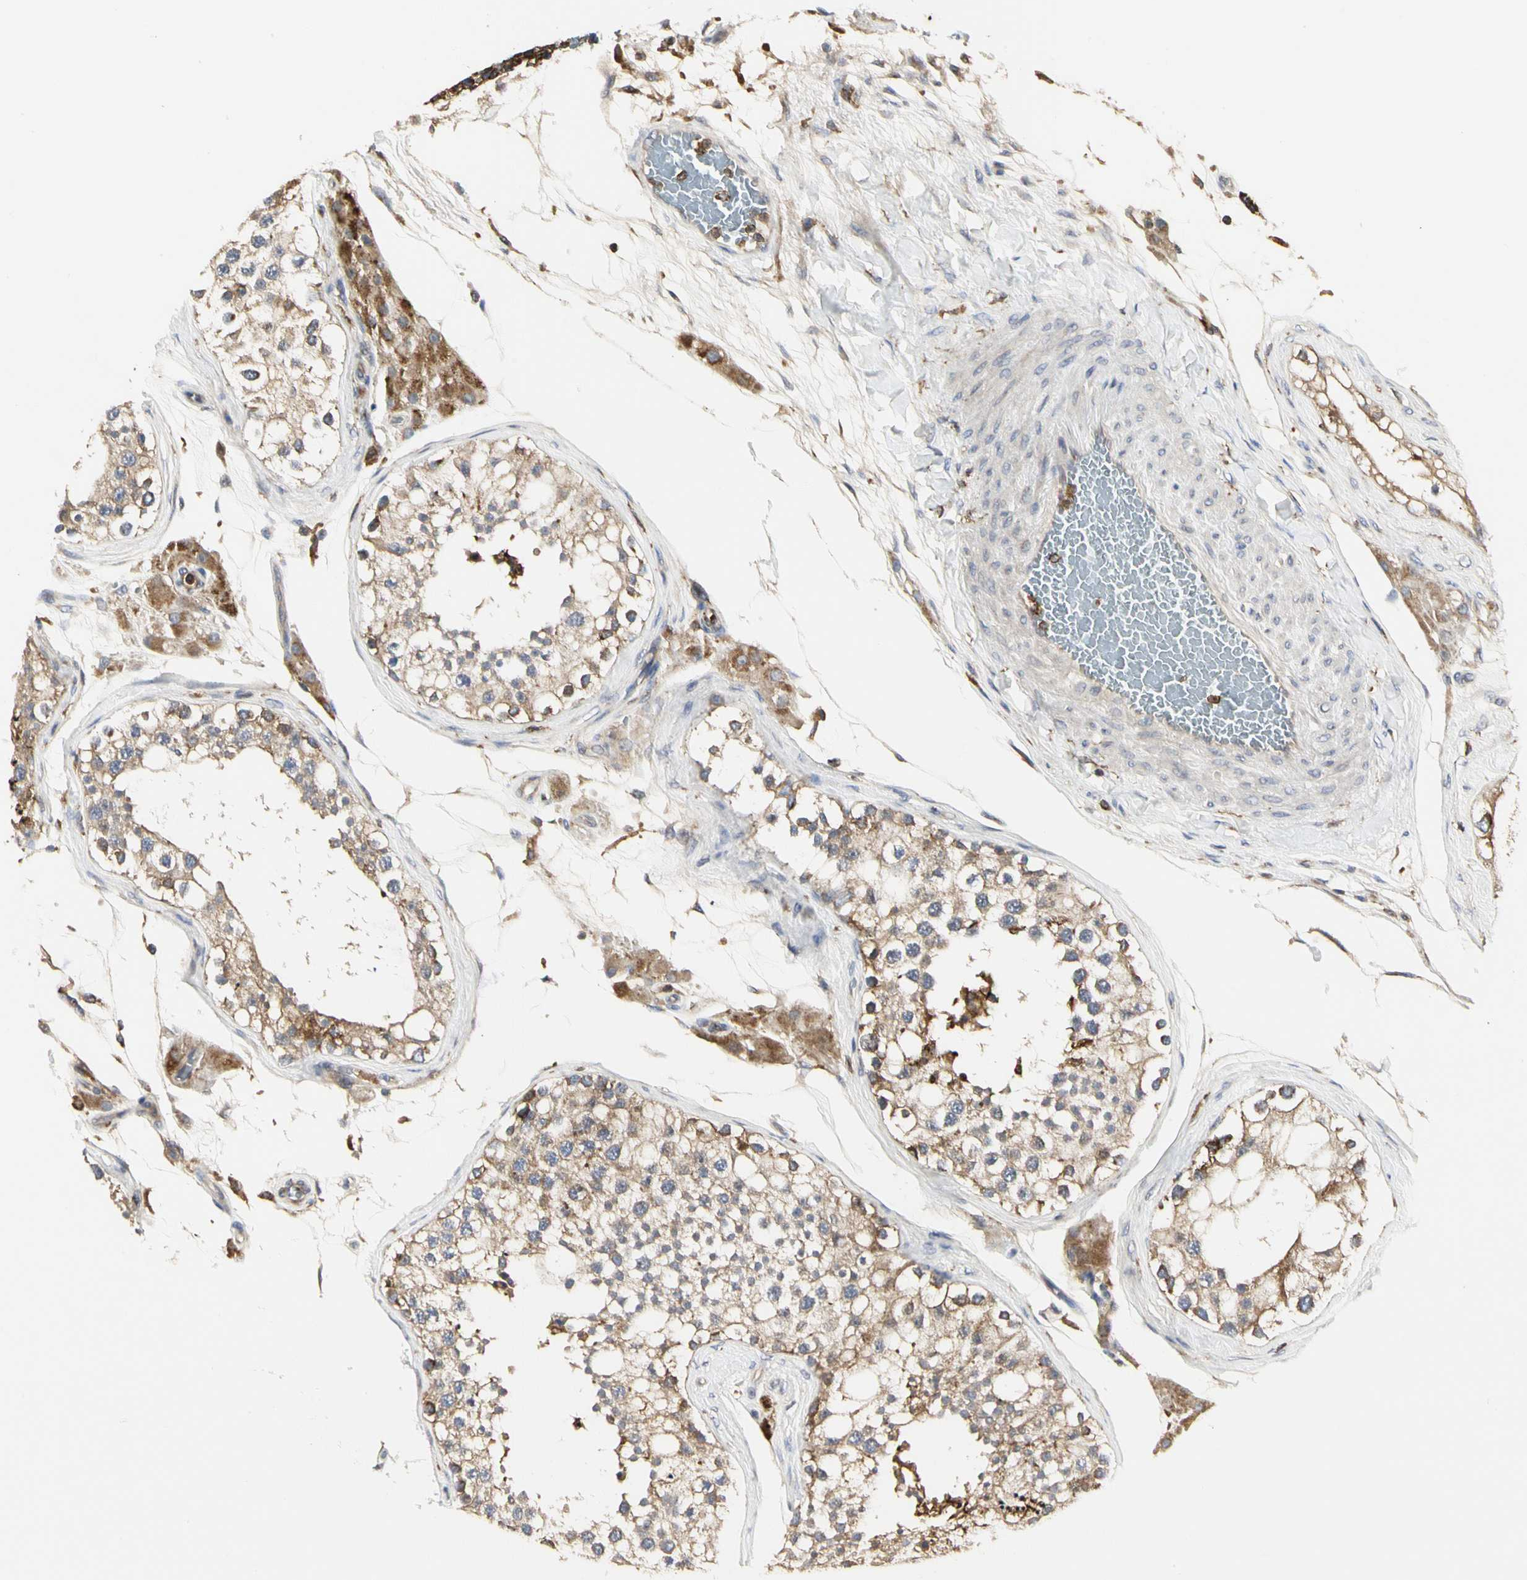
{"staining": {"intensity": "weak", "quantity": ">75%", "location": "cytoplasmic/membranous"}, "tissue": "testis", "cell_type": "Cells in seminiferous ducts", "image_type": "normal", "snomed": [{"axis": "morphology", "description": "Normal tissue, NOS"}, {"axis": "topography", "description": "Testis"}], "caption": "Testis stained for a protein (brown) demonstrates weak cytoplasmic/membranous positive expression in approximately >75% of cells in seminiferous ducts.", "gene": "NAPG", "patient": {"sex": "male", "age": 68}}